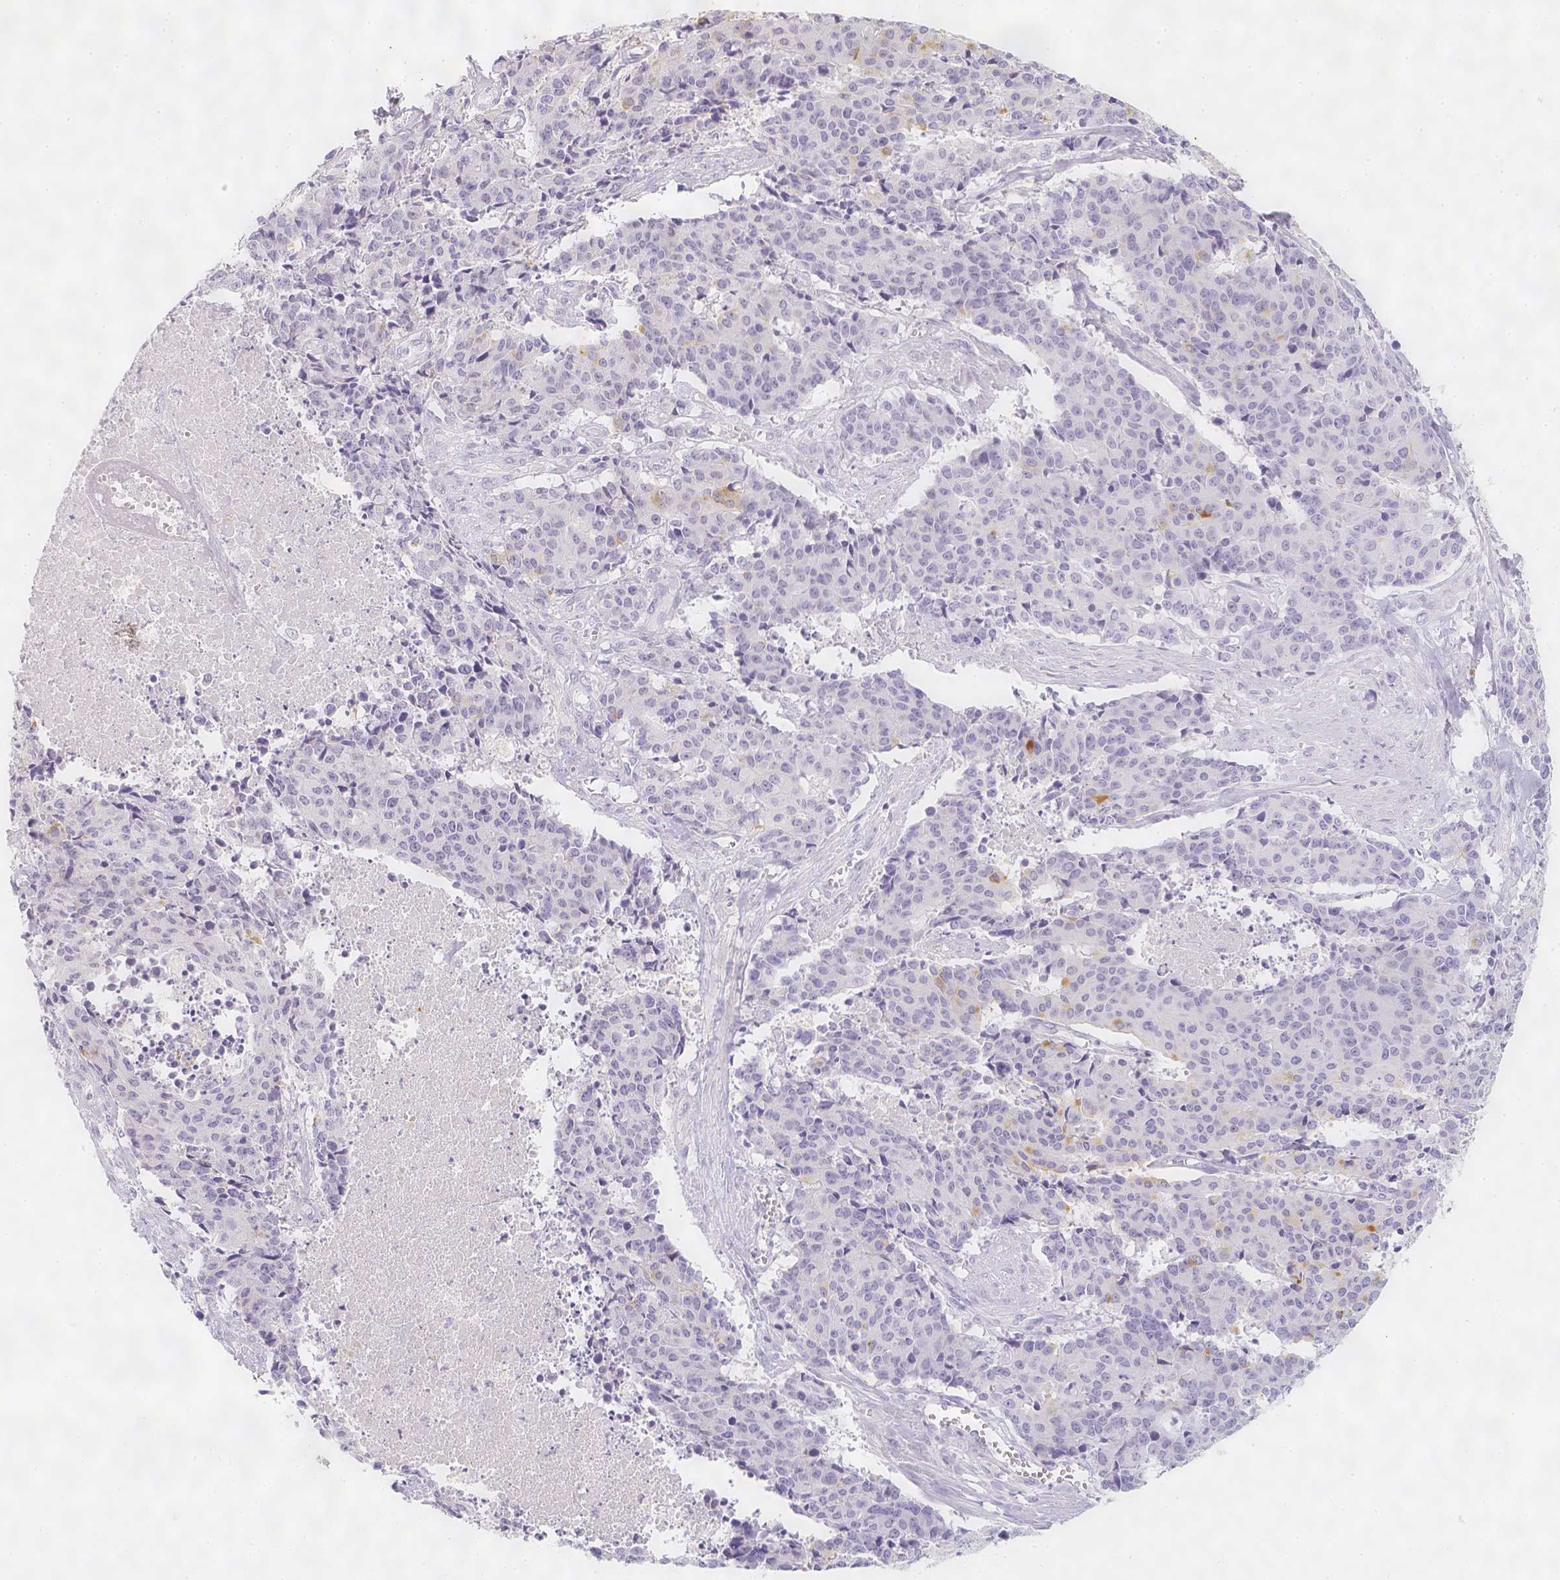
{"staining": {"intensity": "negative", "quantity": "none", "location": "none"}, "tissue": "cervical cancer", "cell_type": "Tumor cells", "image_type": "cancer", "snomed": [{"axis": "morphology", "description": "Squamous cell carcinoma, NOS"}, {"axis": "topography", "description": "Cervix"}], "caption": "Tumor cells show no significant protein positivity in cervical squamous cell carcinoma.", "gene": "SLC18A1", "patient": {"sex": "female", "age": 28}}